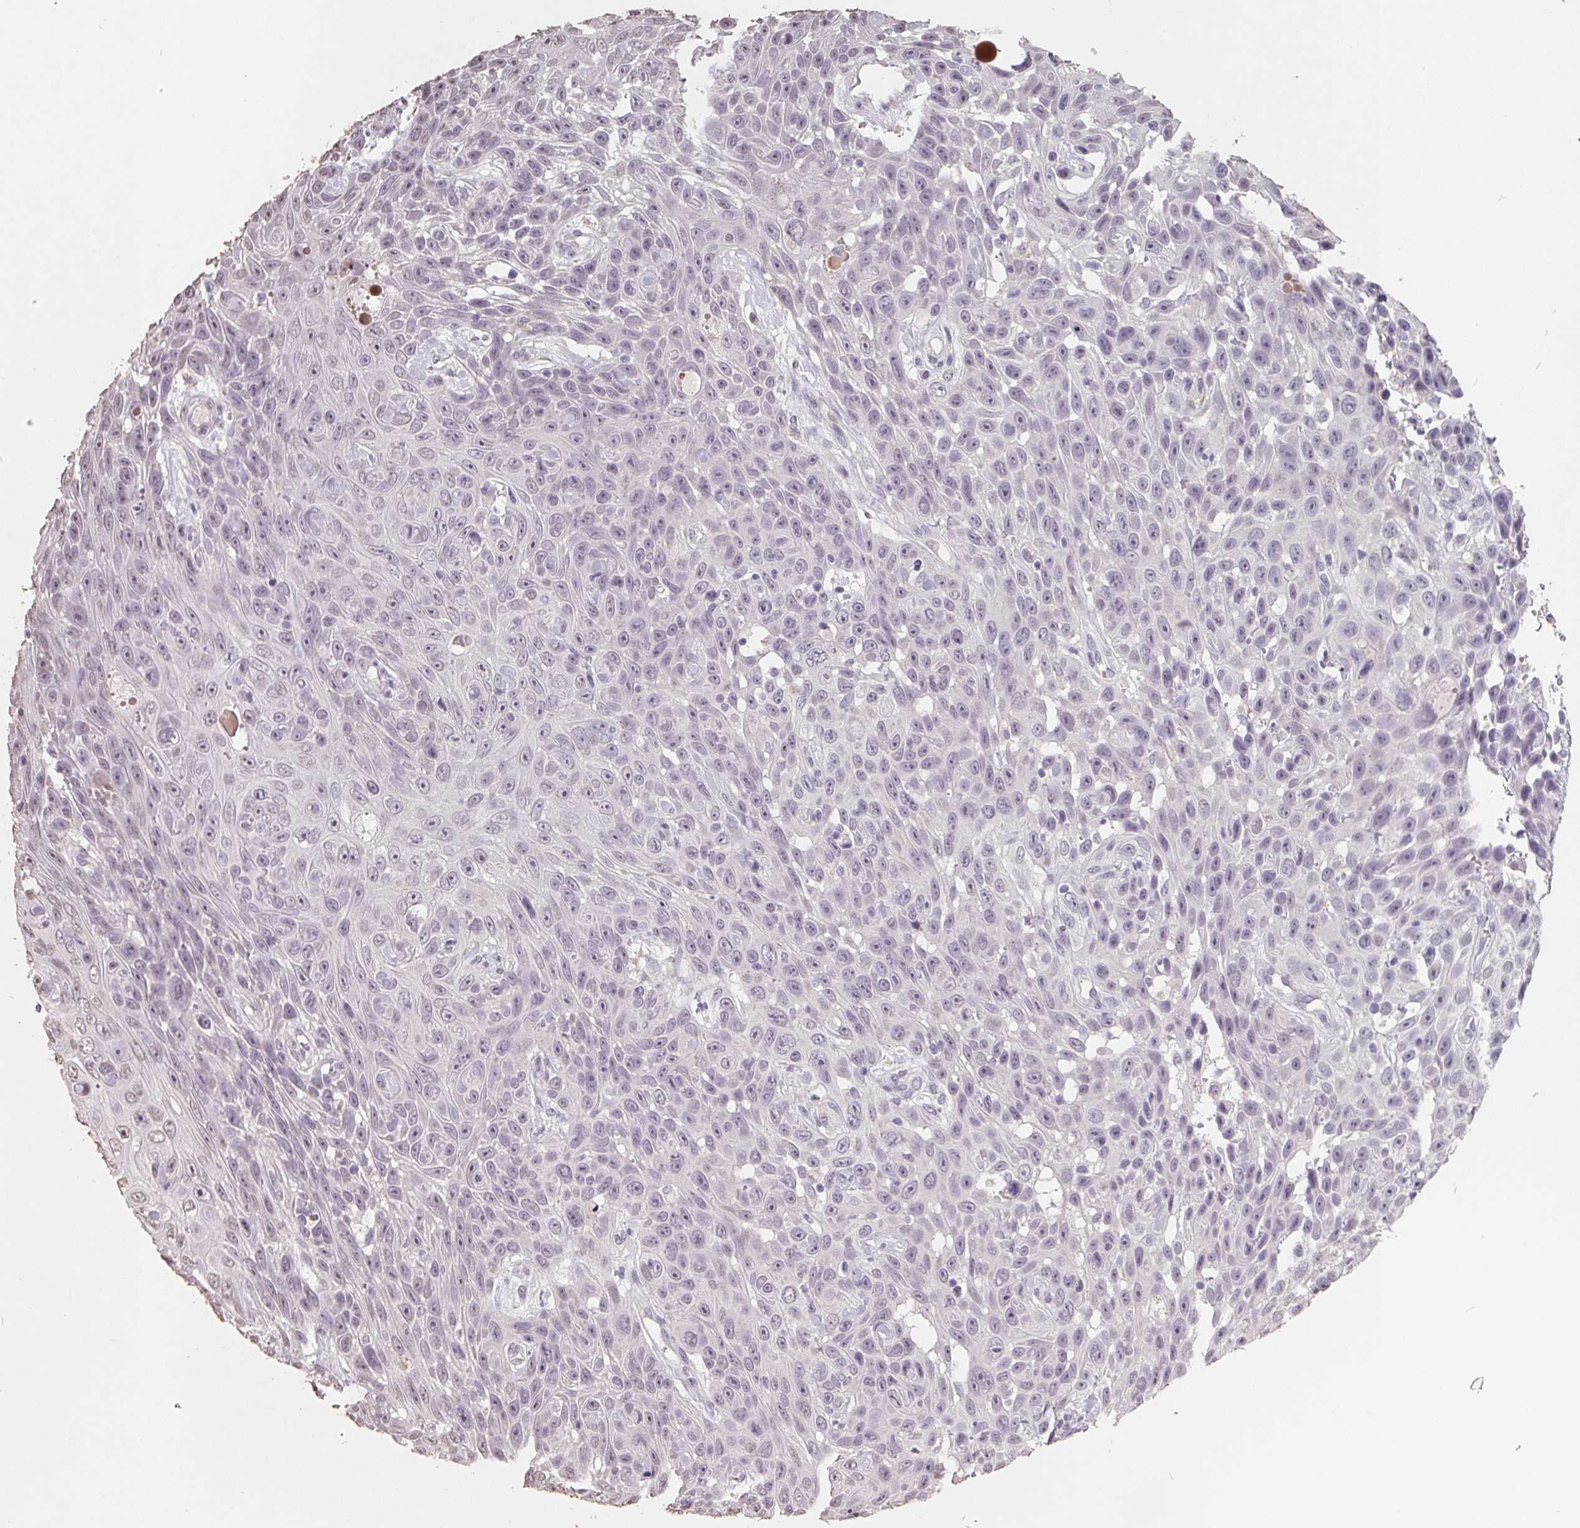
{"staining": {"intensity": "negative", "quantity": "none", "location": "none"}, "tissue": "skin cancer", "cell_type": "Tumor cells", "image_type": "cancer", "snomed": [{"axis": "morphology", "description": "Squamous cell carcinoma, NOS"}, {"axis": "topography", "description": "Skin"}], "caption": "Tumor cells are negative for brown protein staining in squamous cell carcinoma (skin).", "gene": "FTCD", "patient": {"sex": "male", "age": 82}}